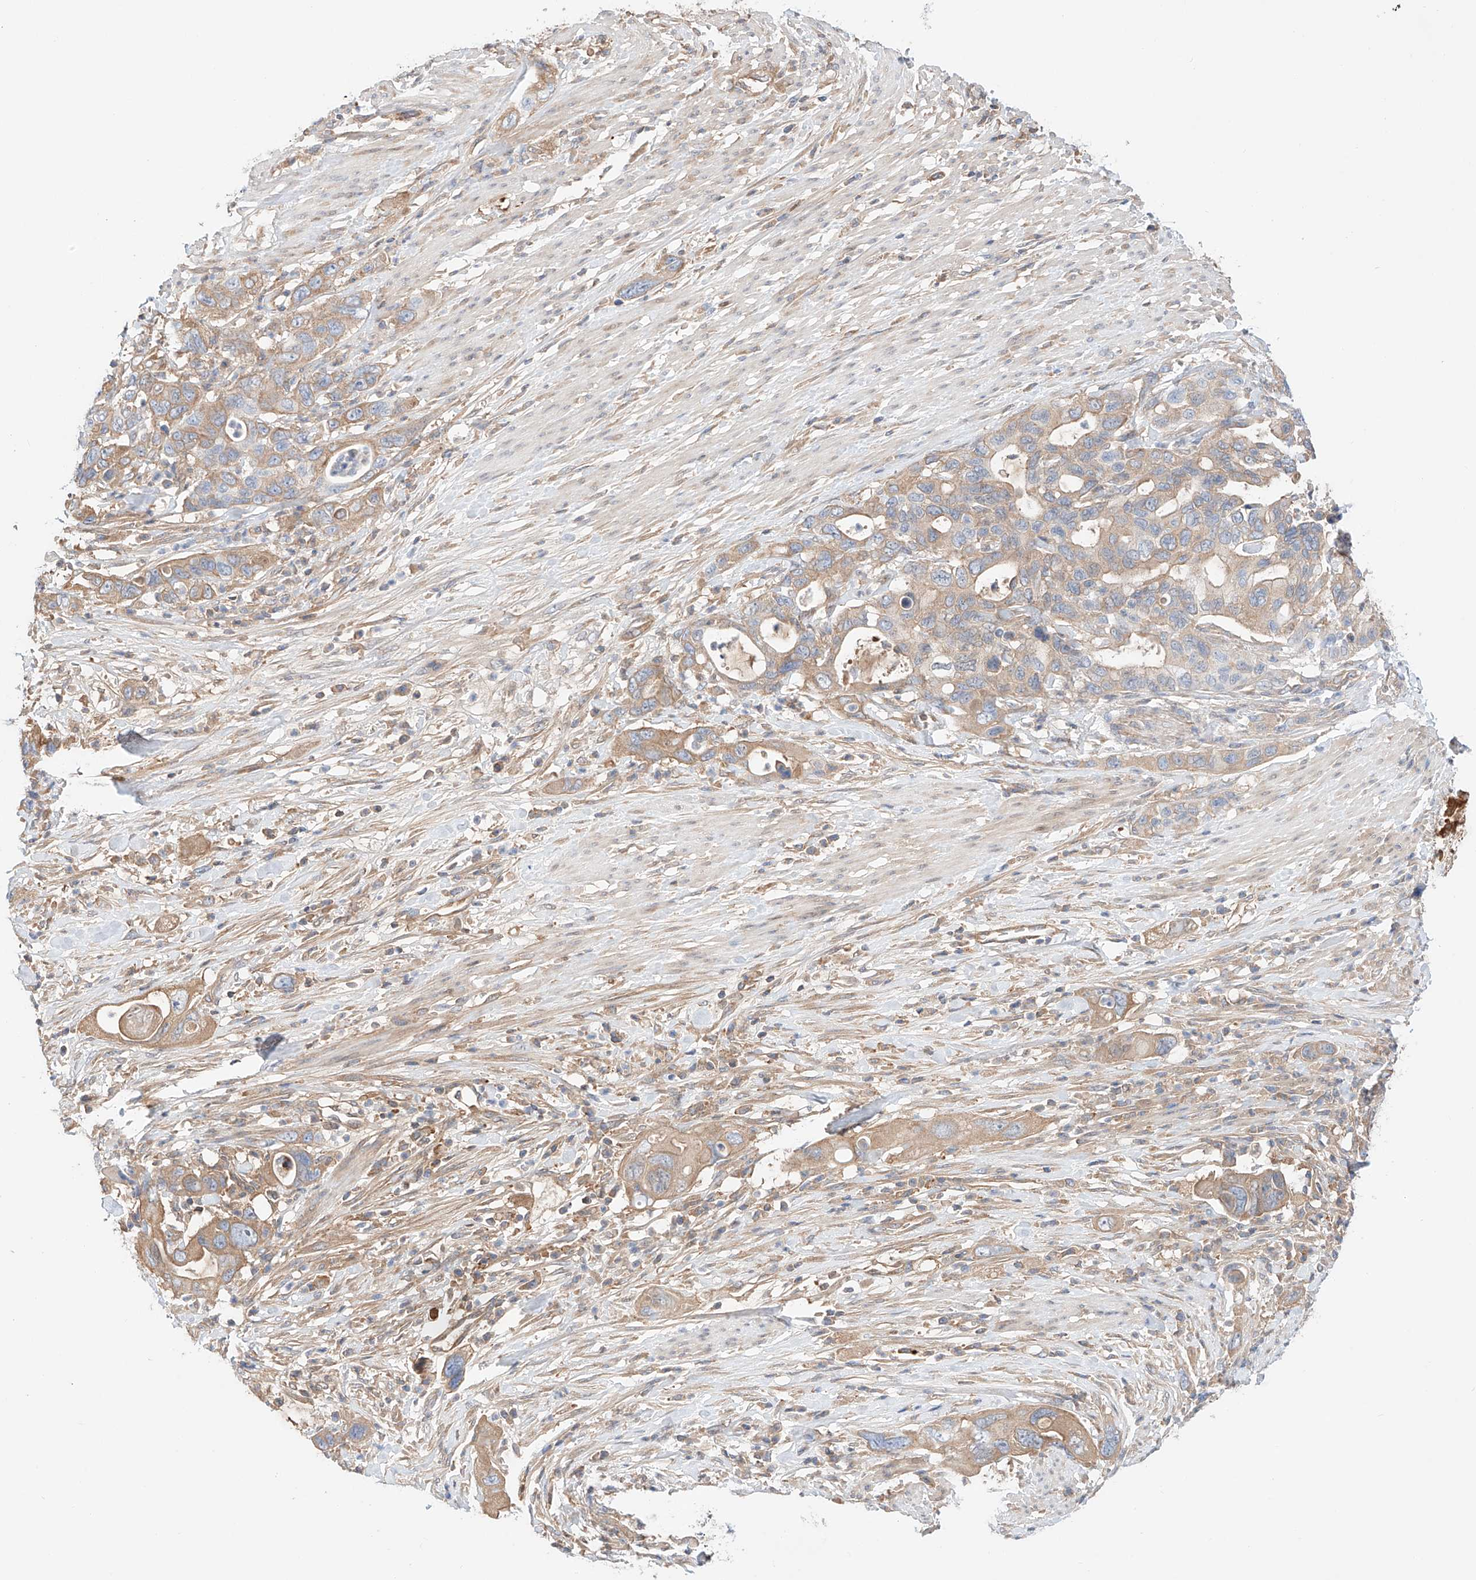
{"staining": {"intensity": "moderate", "quantity": ">75%", "location": "cytoplasmic/membranous"}, "tissue": "pancreatic cancer", "cell_type": "Tumor cells", "image_type": "cancer", "snomed": [{"axis": "morphology", "description": "Adenocarcinoma, NOS"}, {"axis": "topography", "description": "Pancreas"}], "caption": "This histopathology image exhibits IHC staining of human pancreatic adenocarcinoma, with medium moderate cytoplasmic/membranous expression in approximately >75% of tumor cells.", "gene": "PGGT1B", "patient": {"sex": "female", "age": 71}}